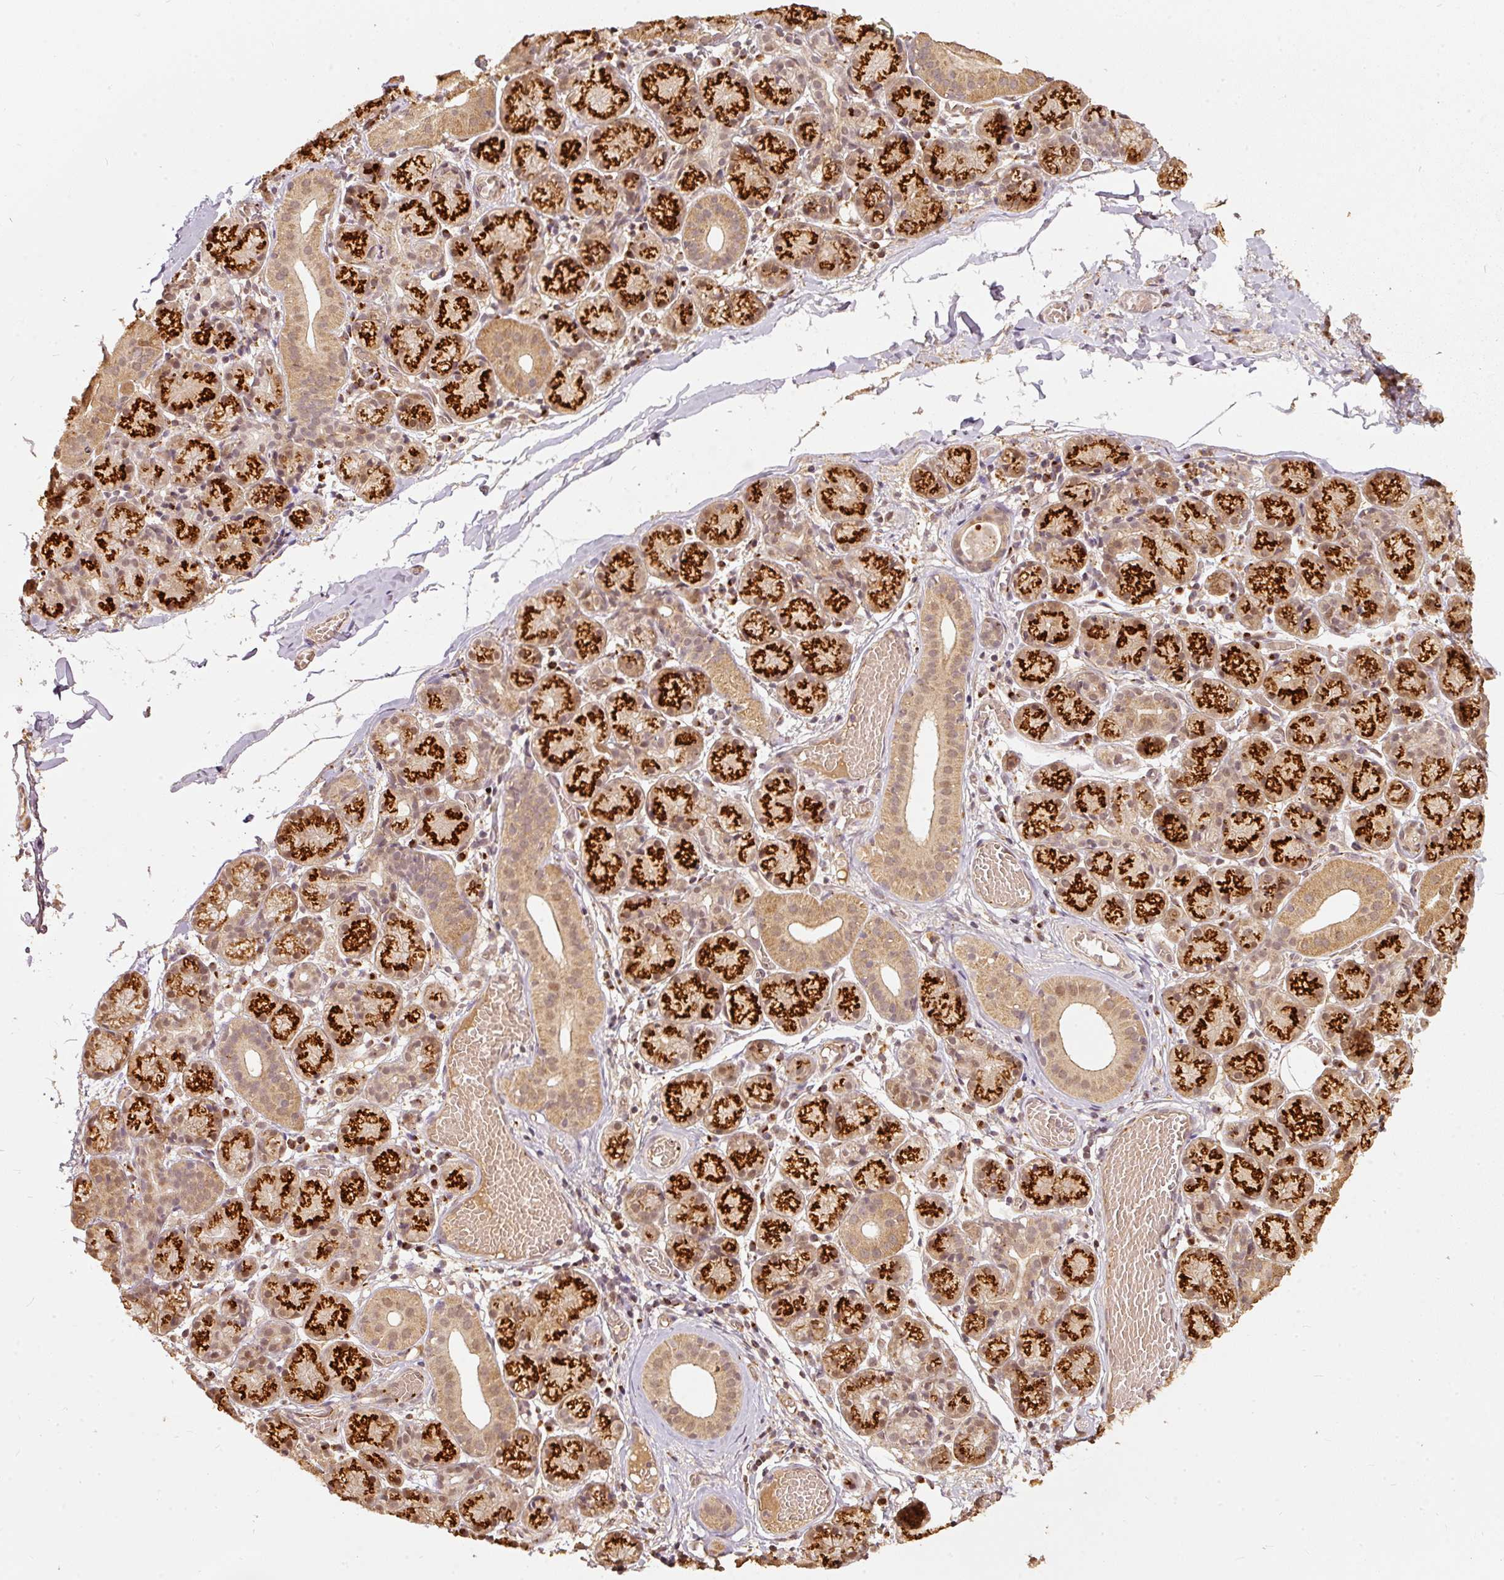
{"staining": {"intensity": "strong", "quantity": ">75%", "location": "cytoplasmic/membranous"}, "tissue": "salivary gland", "cell_type": "Glandular cells", "image_type": "normal", "snomed": [{"axis": "morphology", "description": "Normal tissue, NOS"}, {"axis": "topography", "description": "Salivary gland"}], "caption": "This image demonstrates normal salivary gland stained with immunohistochemistry to label a protein in brown. The cytoplasmic/membranous of glandular cells show strong positivity for the protein. Nuclei are counter-stained blue.", "gene": "FUT8", "patient": {"sex": "female", "age": 24}}